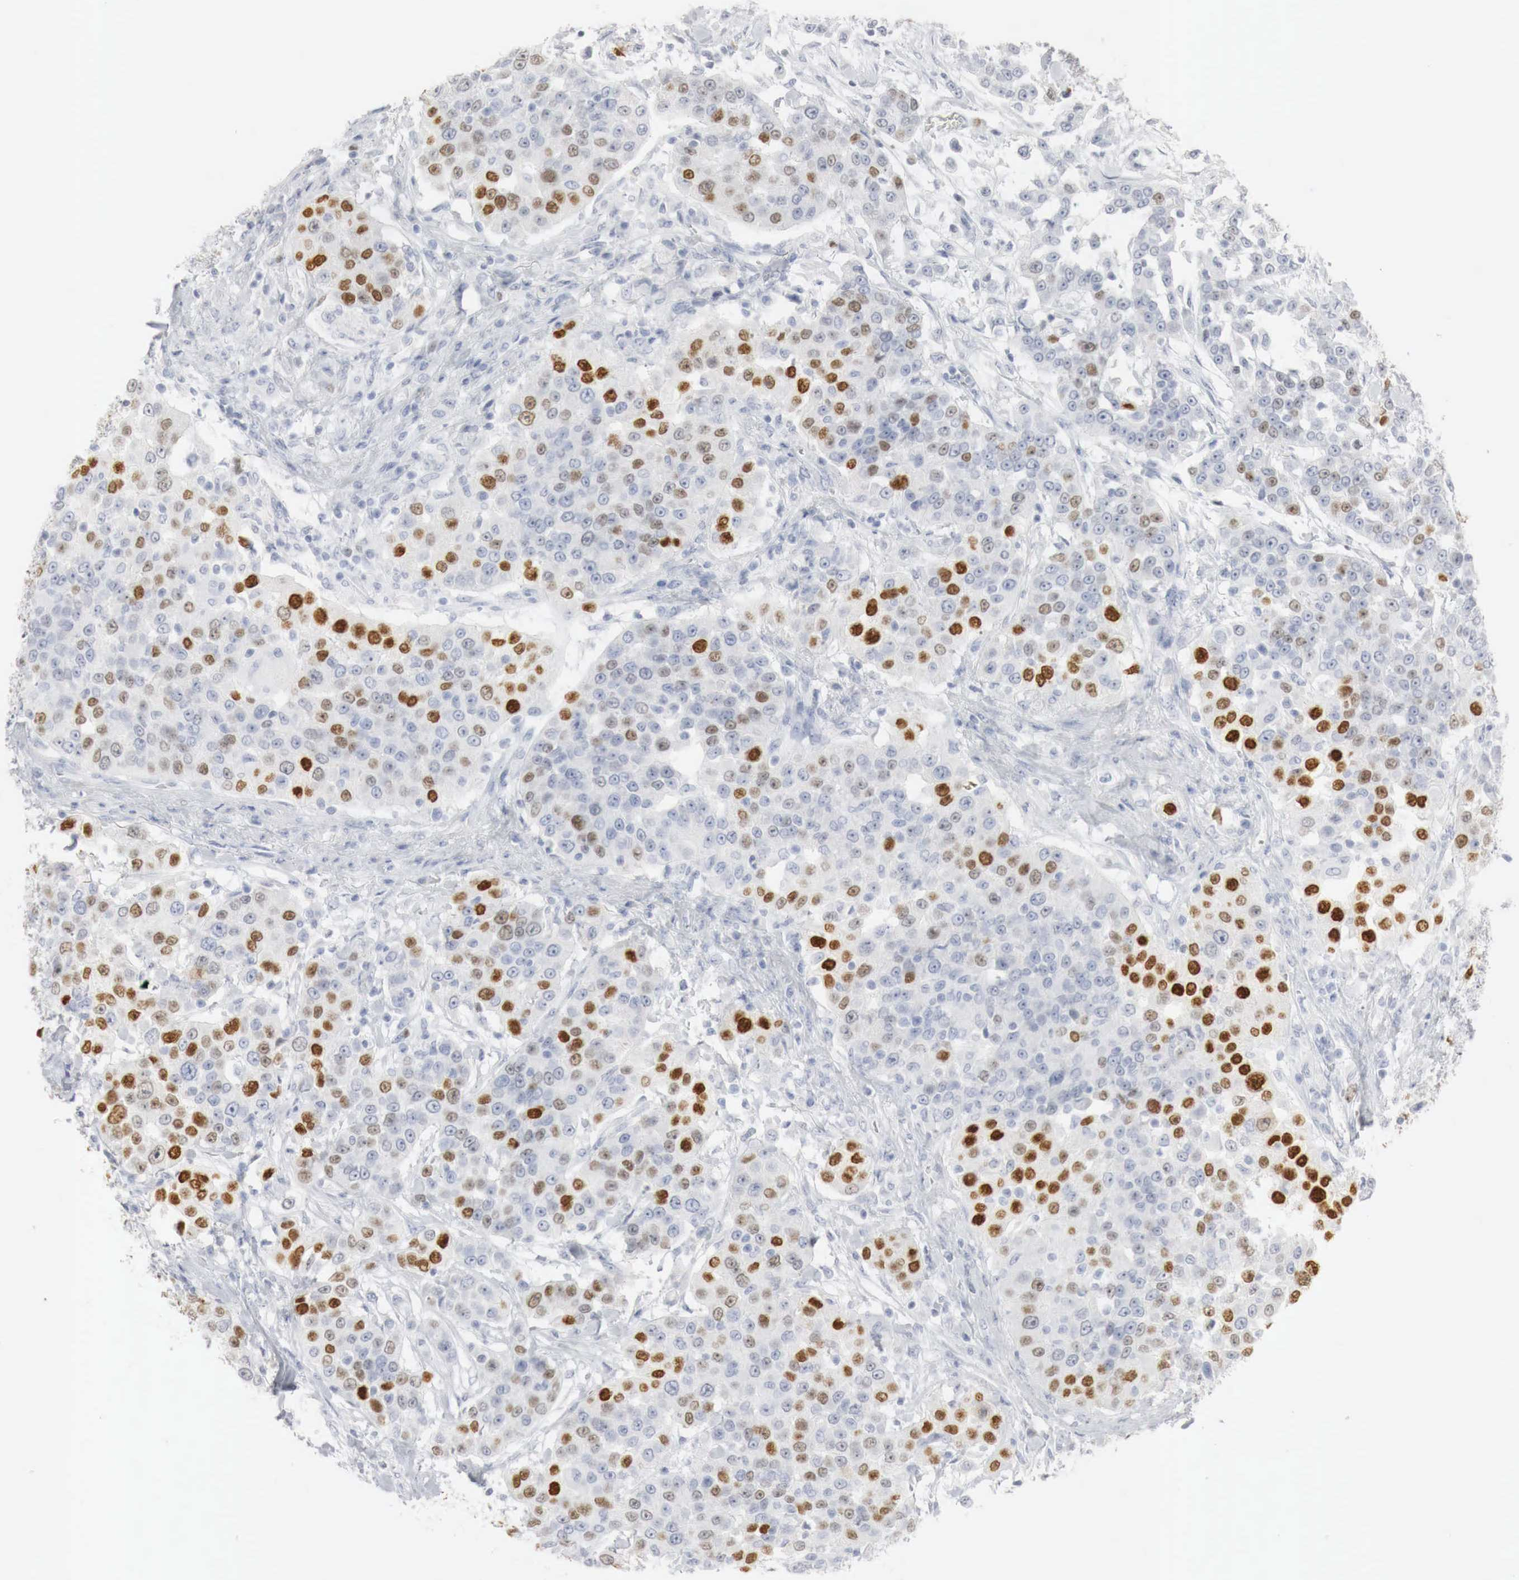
{"staining": {"intensity": "moderate", "quantity": "25%-75%", "location": "nuclear"}, "tissue": "urothelial cancer", "cell_type": "Tumor cells", "image_type": "cancer", "snomed": [{"axis": "morphology", "description": "Urothelial carcinoma, High grade"}, {"axis": "topography", "description": "Urinary bladder"}], "caption": "Protein expression analysis of high-grade urothelial carcinoma reveals moderate nuclear positivity in approximately 25%-75% of tumor cells.", "gene": "TP63", "patient": {"sex": "female", "age": 80}}